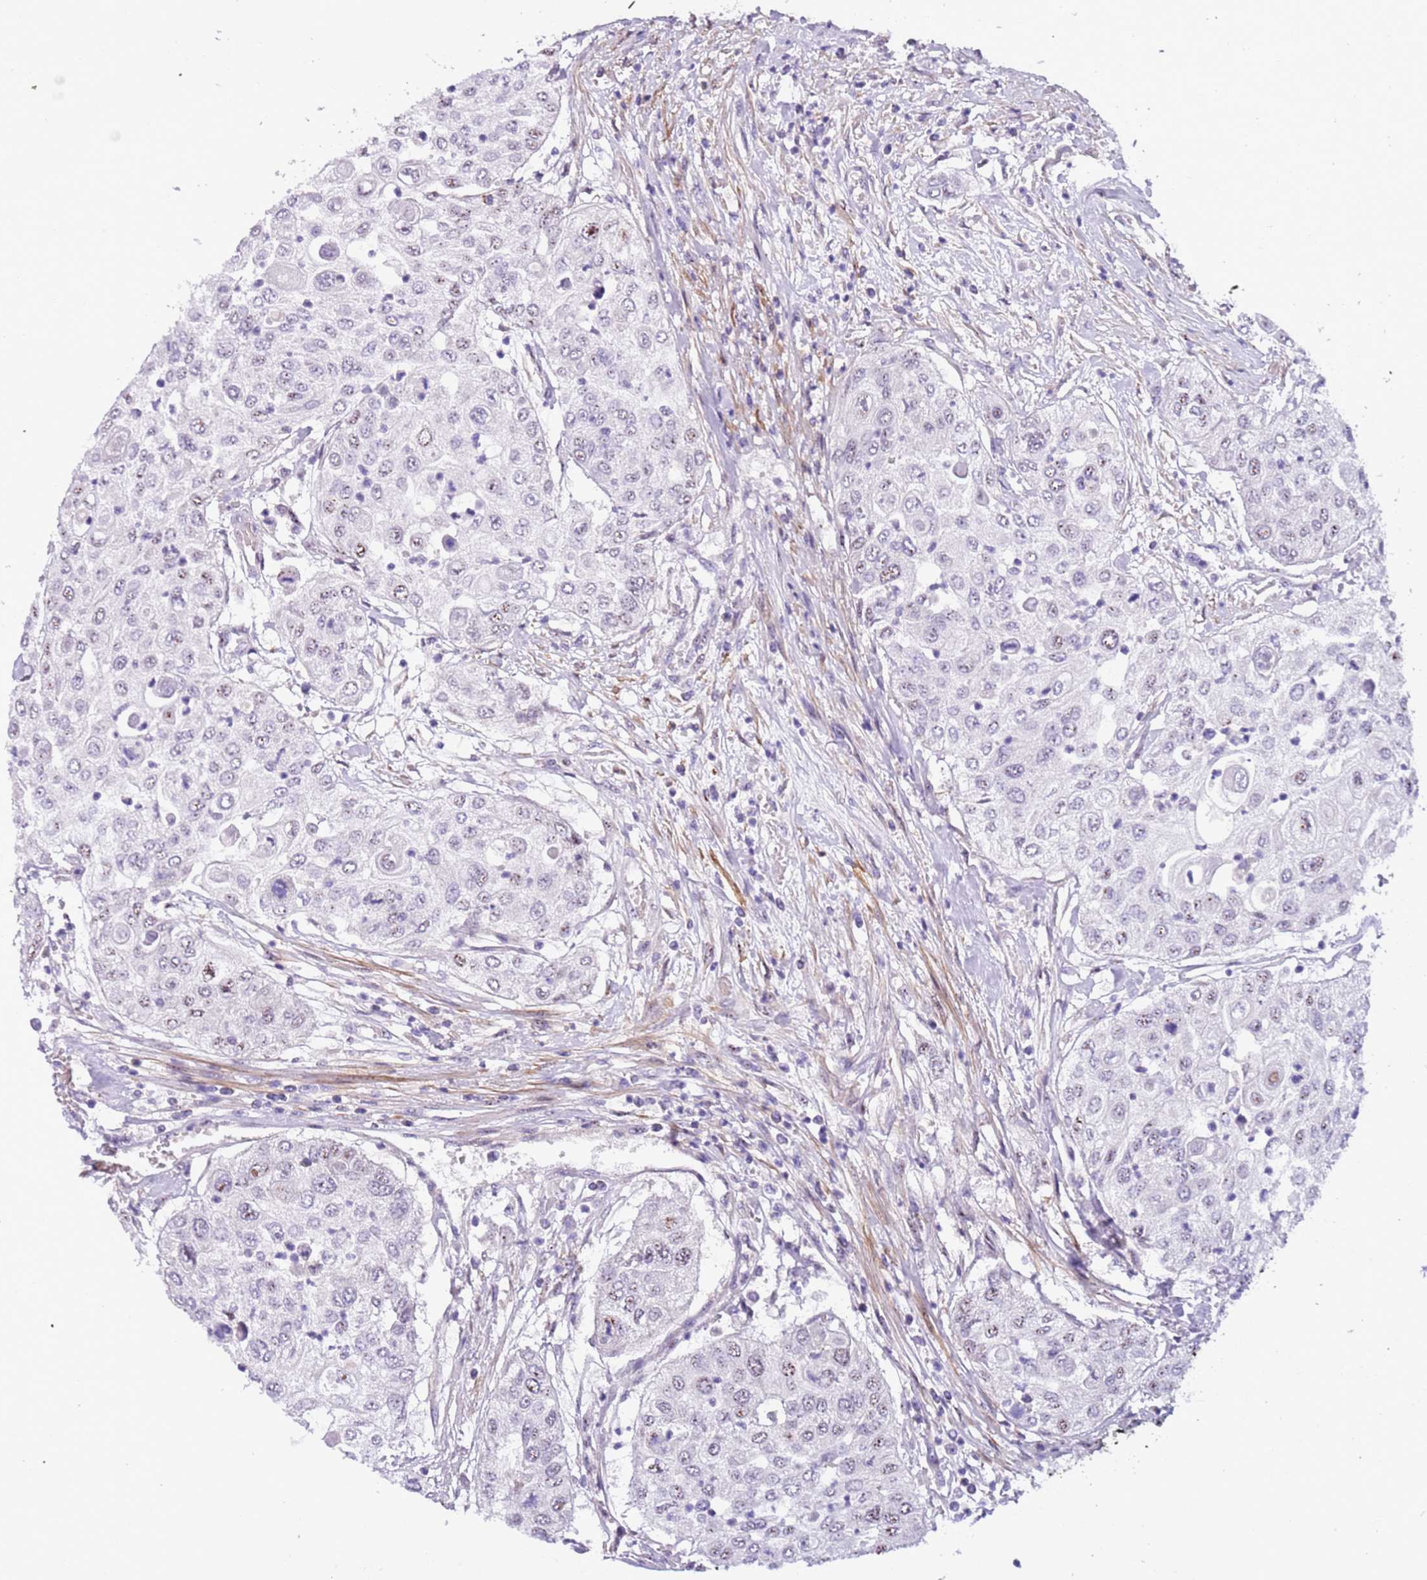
{"staining": {"intensity": "negative", "quantity": "none", "location": "none"}, "tissue": "urothelial cancer", "cell_type": "Tumor cells", "image_type": "cancer", "snomed": [{"axis": "morphology", "description": "Urothelial carcinoma, High grade"}, {"axis": "topography", "description": "Urinary bladder"}], "caption": "The photomicrograph exhibits no staining of tumor cells in urothelial carcinoma (high-grade).", "gene": "PLEKHH1", "patient": {"sex": "female", "age": 79}}